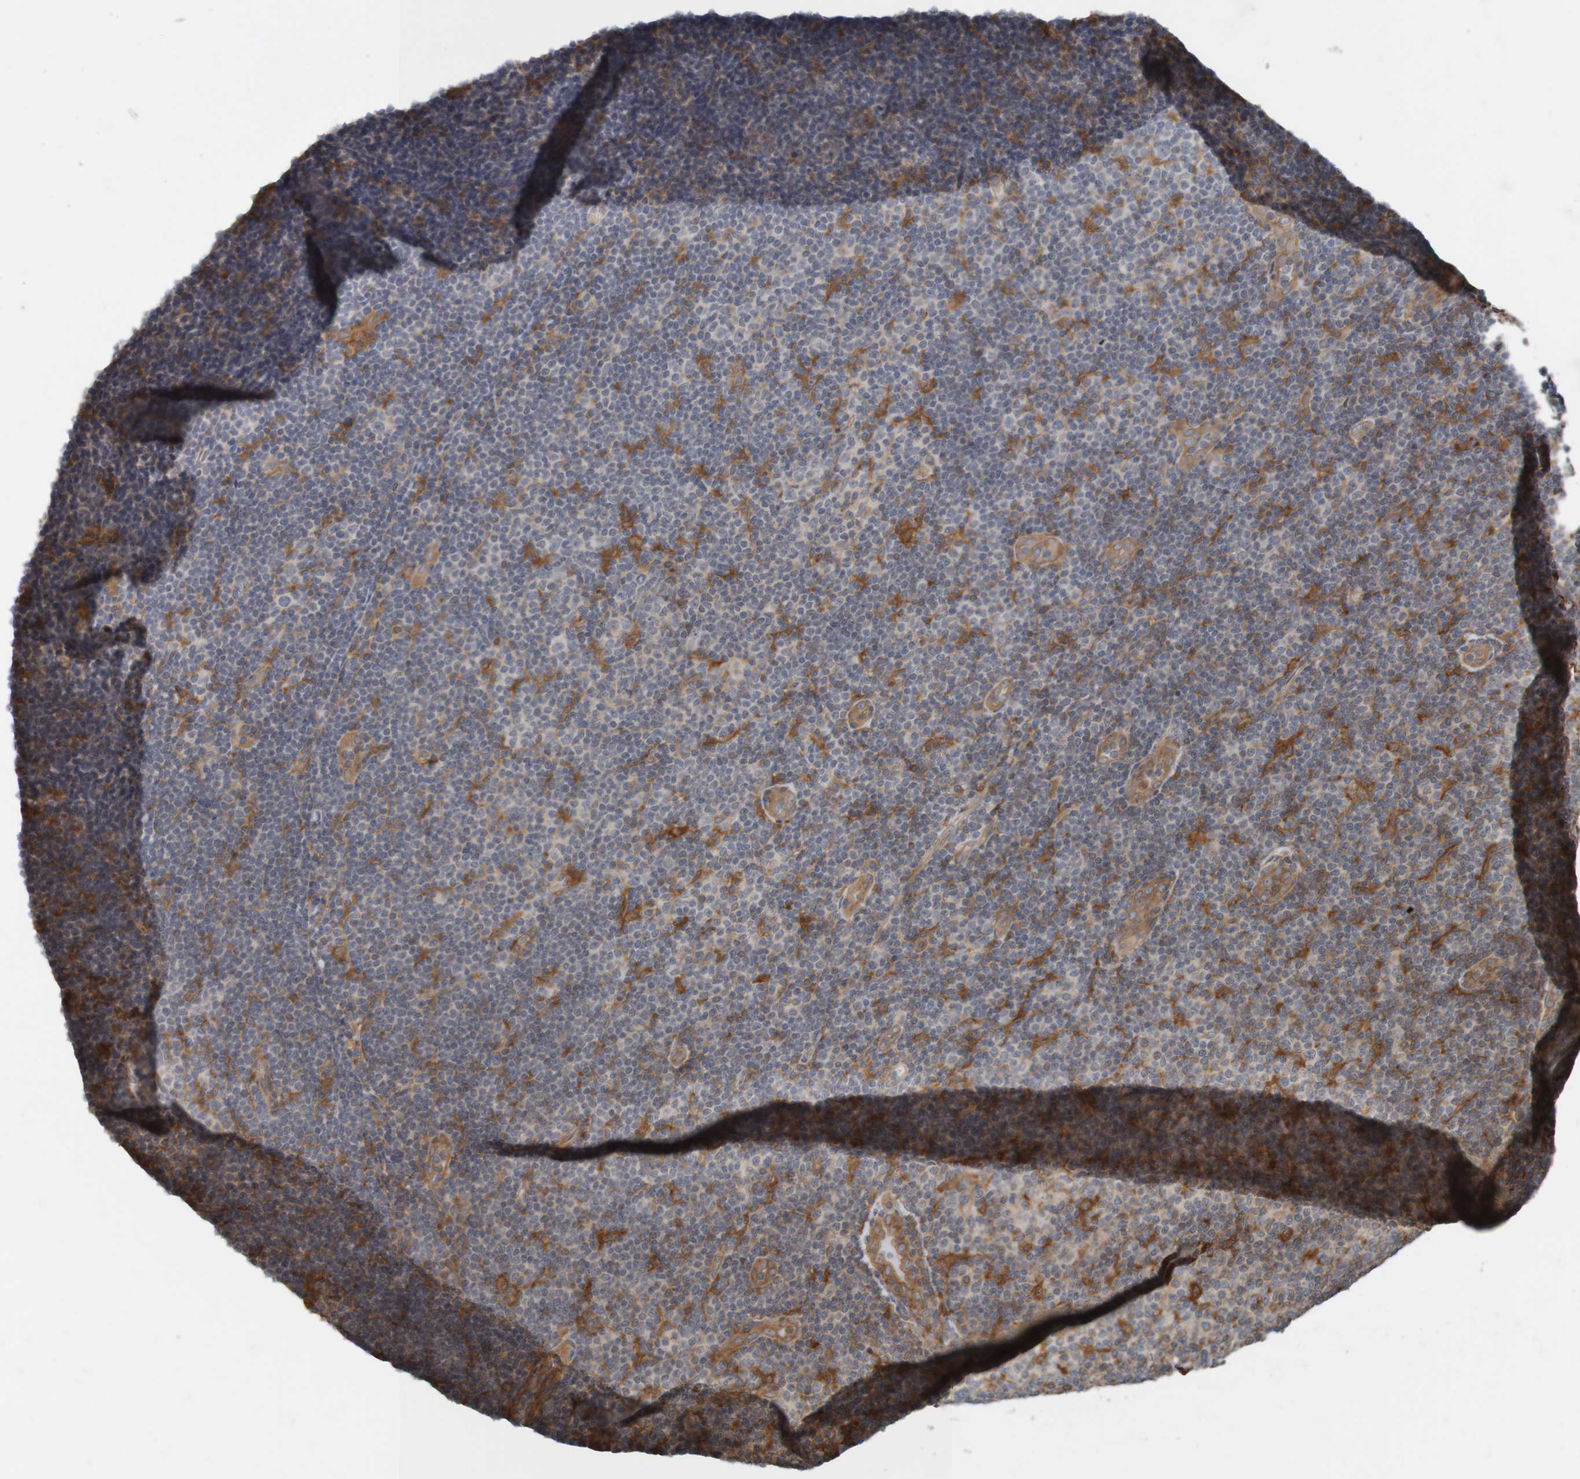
{"staining": {"intensity": "weak", "quantity": "<25%", "location": "cytoplasmic/membranous"}, "tissue": "lymphoma", "cell_type": "Tumor cells", "image_type": "cancer", "snomed": [{"axis": "morphology", "description": "Malignant lymphoma, non-Hodgkin's type, Low grade"}, {"axis": "topography", "description": "Lymph node"}], "caption": "DAB immunohistochemical staining of malignant lymphoma, non-Hodgkin's type (low-grade) reveals no significant staining in tumor cells.", "gene": "ARHGEF11", "patient": {"sex": "male", "age": 83}}